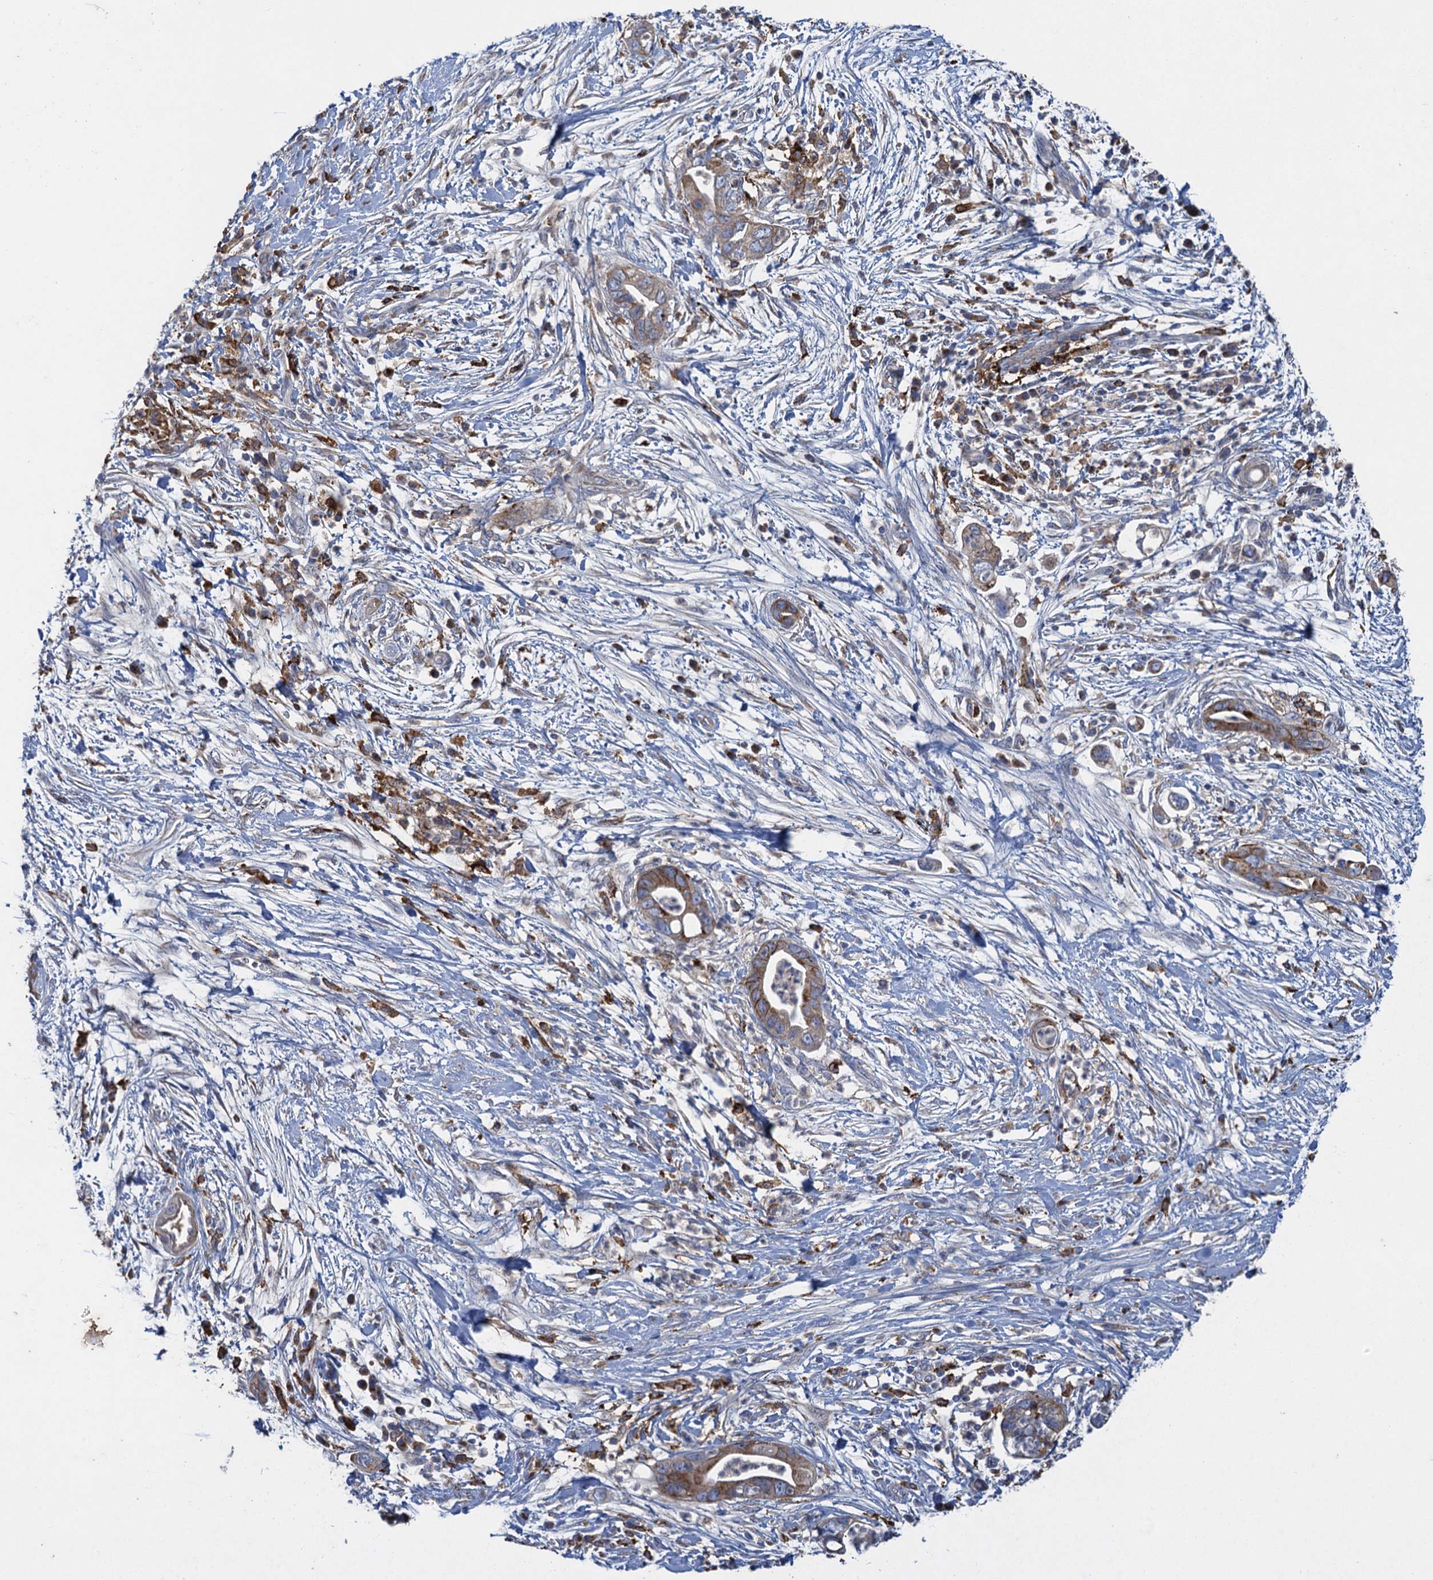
{"staining": {"intensity": "weak", "quantity": ">75%", "location": "cytoplasmic/membranous"}, "tissue": "pancreatic cancer", "cell_type": "Tumor cells", "image_type": "cancer", "snomed": [{"axis": "morphology", "description": "Adenocarcinoma, NOS"}, {"axis": "topography", "description": "Pancreas"}], "caption": "IHC of pancreatic cancer (adenocarcinoma) shows low levels of weak cytoplasmic/membranous staining in approximately >75% of tumor cells.", "gene": "TXNDC11", "patient": {"sex": "male", "age": 75}}